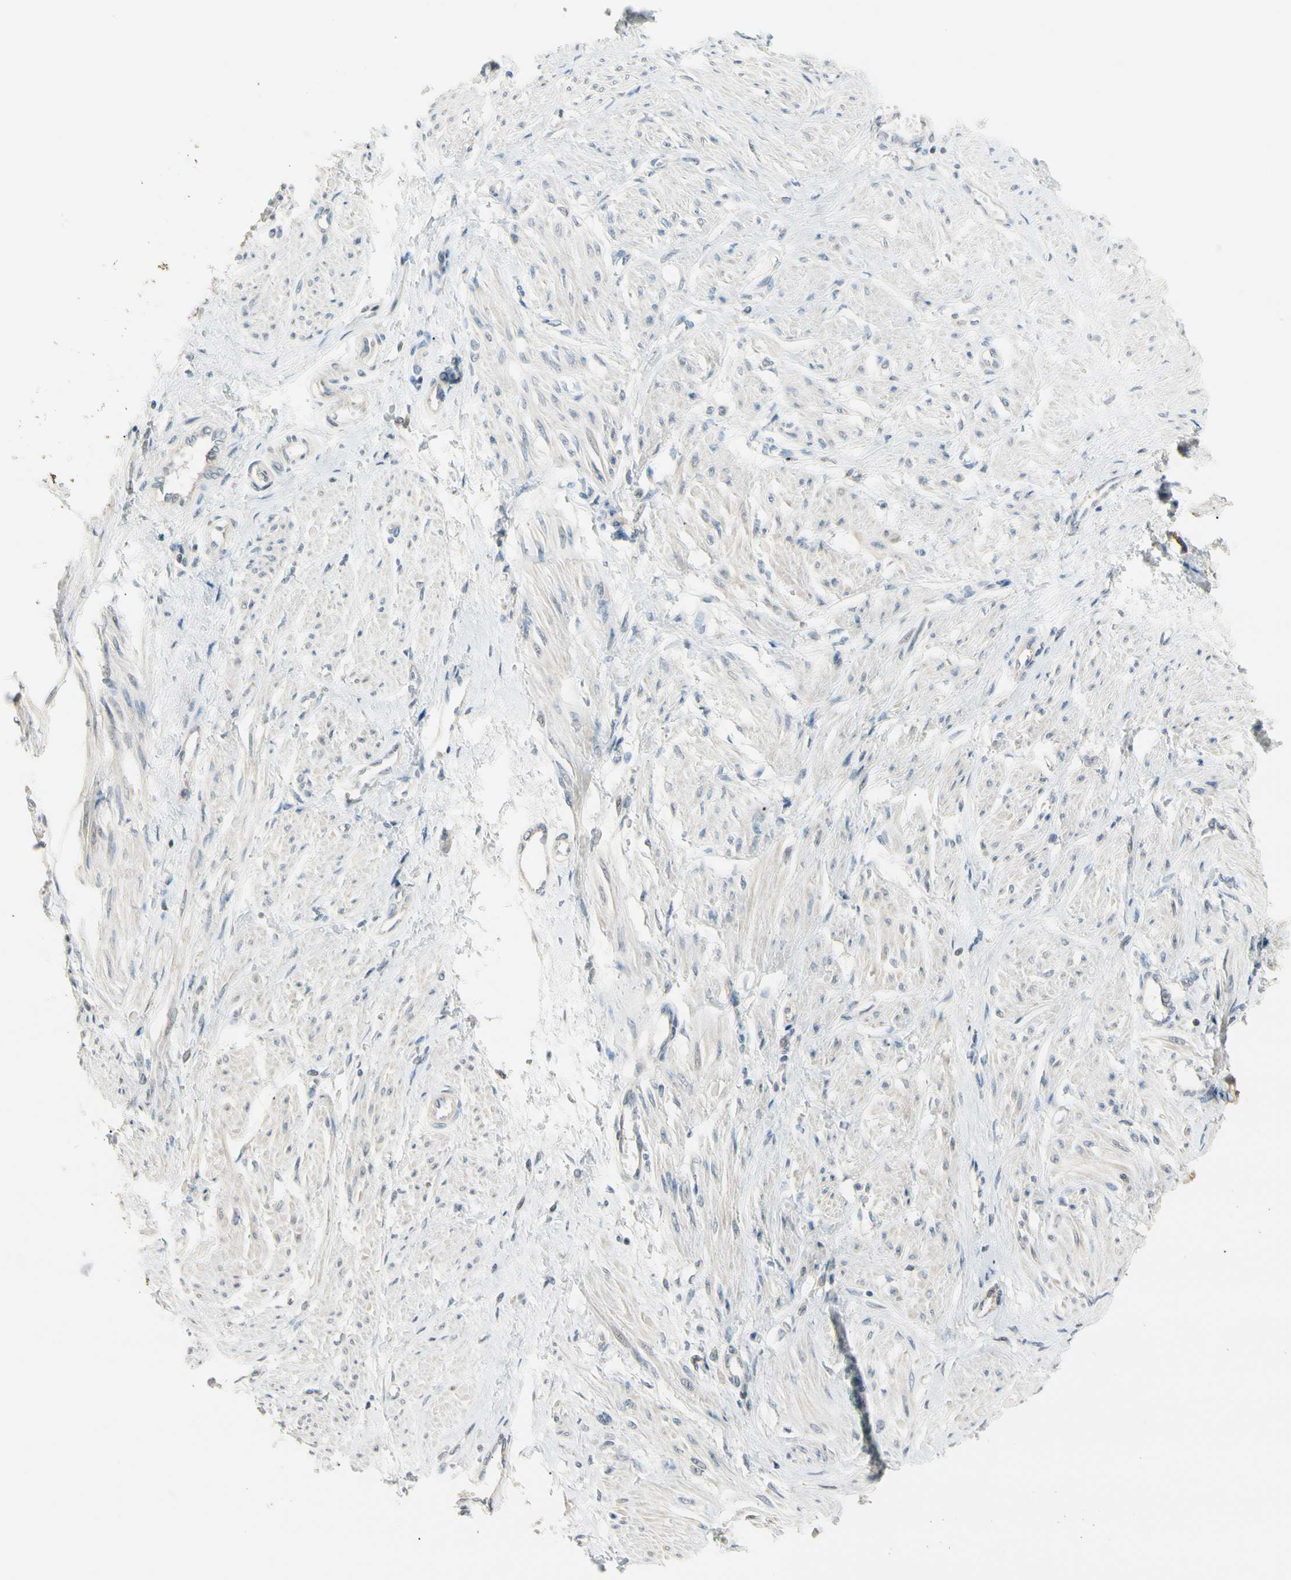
{"staining": {"intensity": "weak", "quantity": "<25%", "location": "cytoplasmic/membranous"}, "tissue": "smooth muscle", "cell_type": "Smooth muscle cells", "image_type": "normal", "snomed": [{"axis": "morphology", "description": "Normal tissue, NOS"}, {"axis": "topography", "description": "Smooth muscle"}, {"axis": "topography", "description": "Uterus"}], "caption": "Micrograph shows no significant protein positivity in smooth muscle cells of benign smooth muscle. (DAB (3,3'-diaminobenzidine) immunohistochemistry, high magnification).", "gene": "P3H2", "patient": {"sex": "female", "age": 39}}